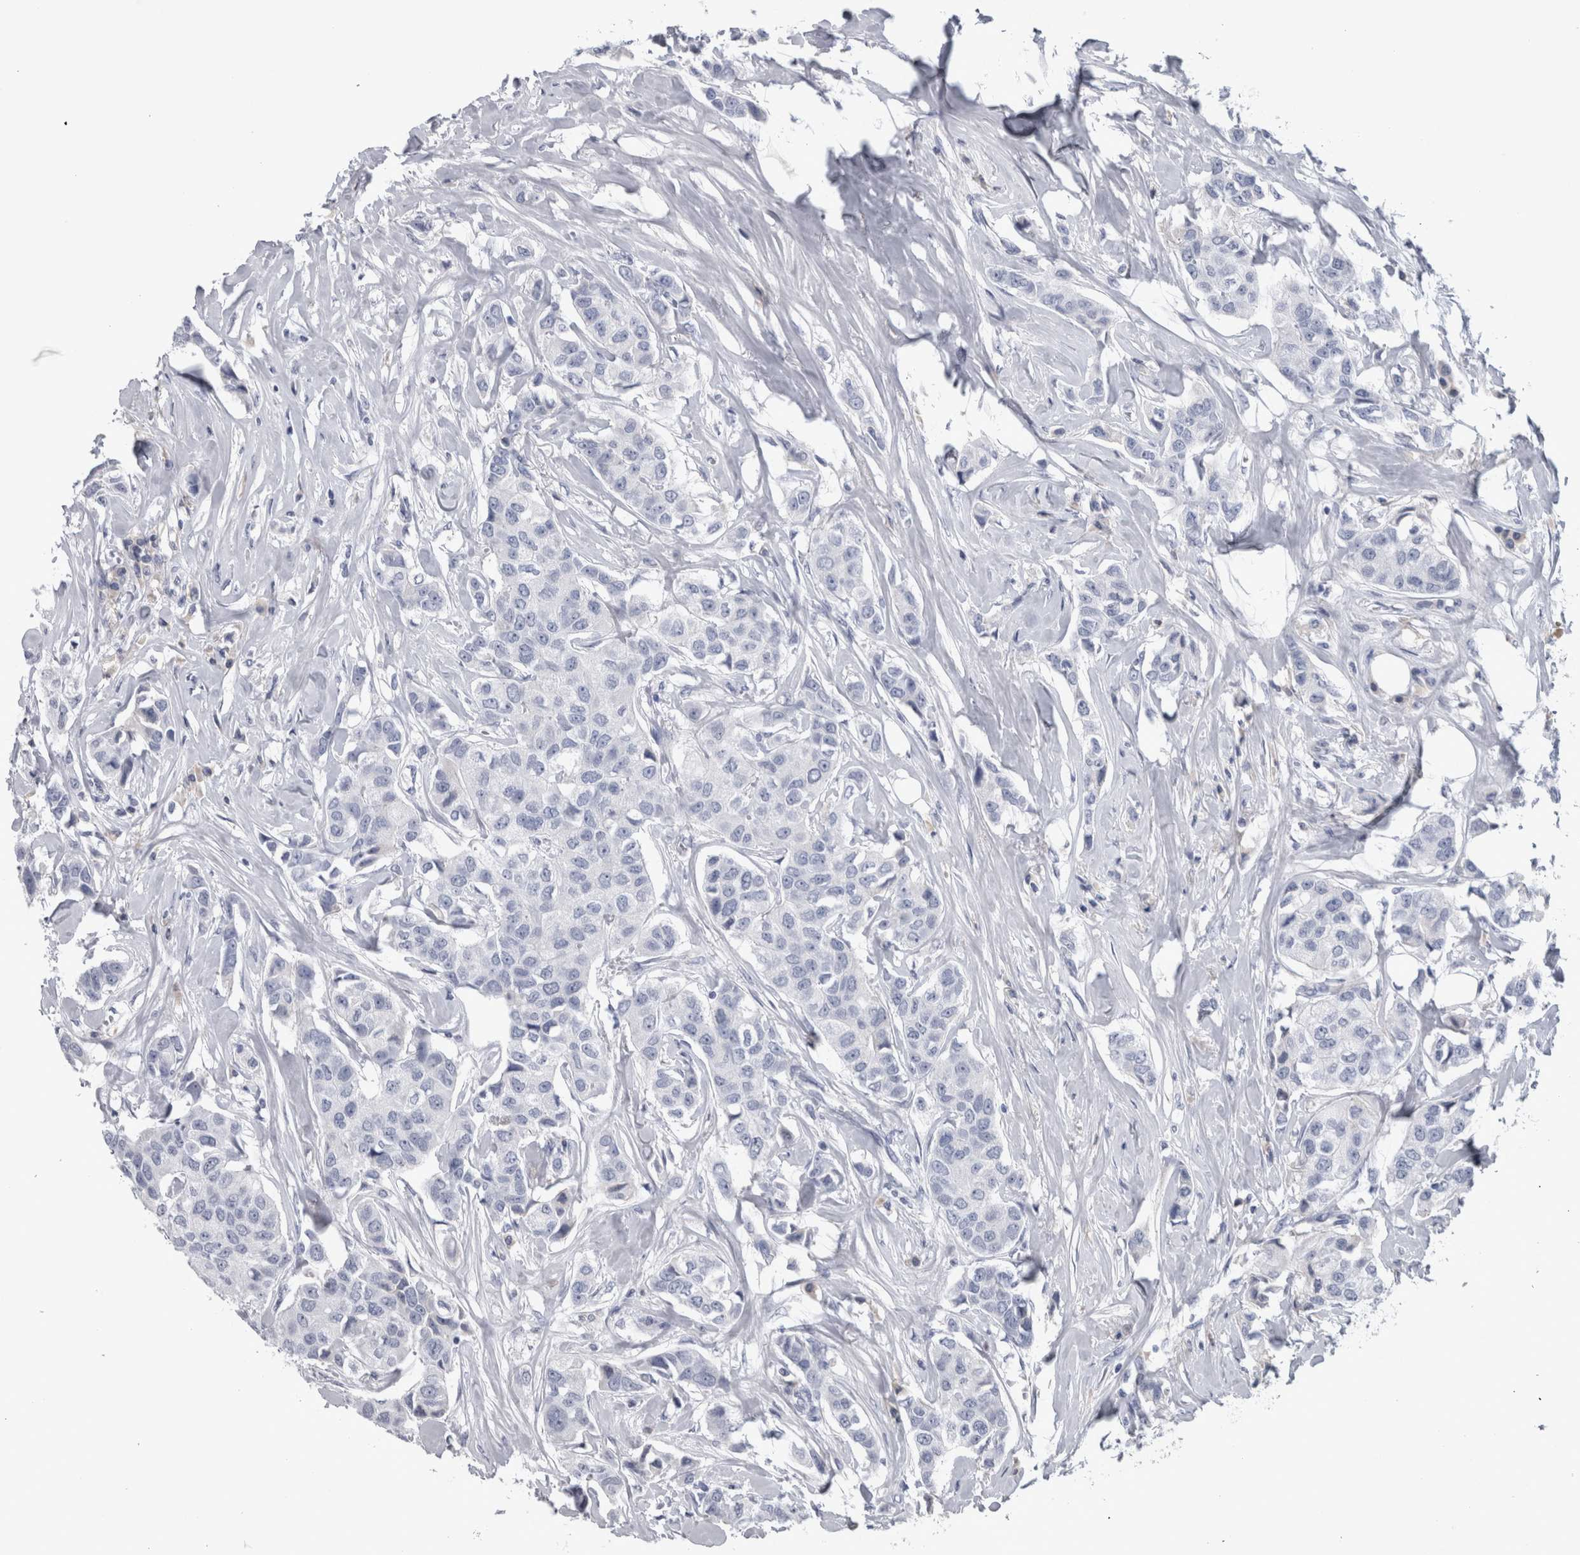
{"staining": {"intensity": "negative", "quantity": "none", "location": "none"}, "tissue": "breast cancer", "cell_type": "Tumor cells", "image_type": "cancer", "snomed": [{"axis": "morphology", "description": "Duct carcinoma"}, {"axis": "topography", "description": "Breast"}], "caption": "DAB immunohistochemical staining of human invasive ductal carcinoma (breast) demonstrates no significant expression in tumor cells. The staining is performed using DAB brown chromogen with nuclei counter-stained in using hematoxylin.", "gene": "PAX5", "patient": {"sex": "female", "age": 80}}